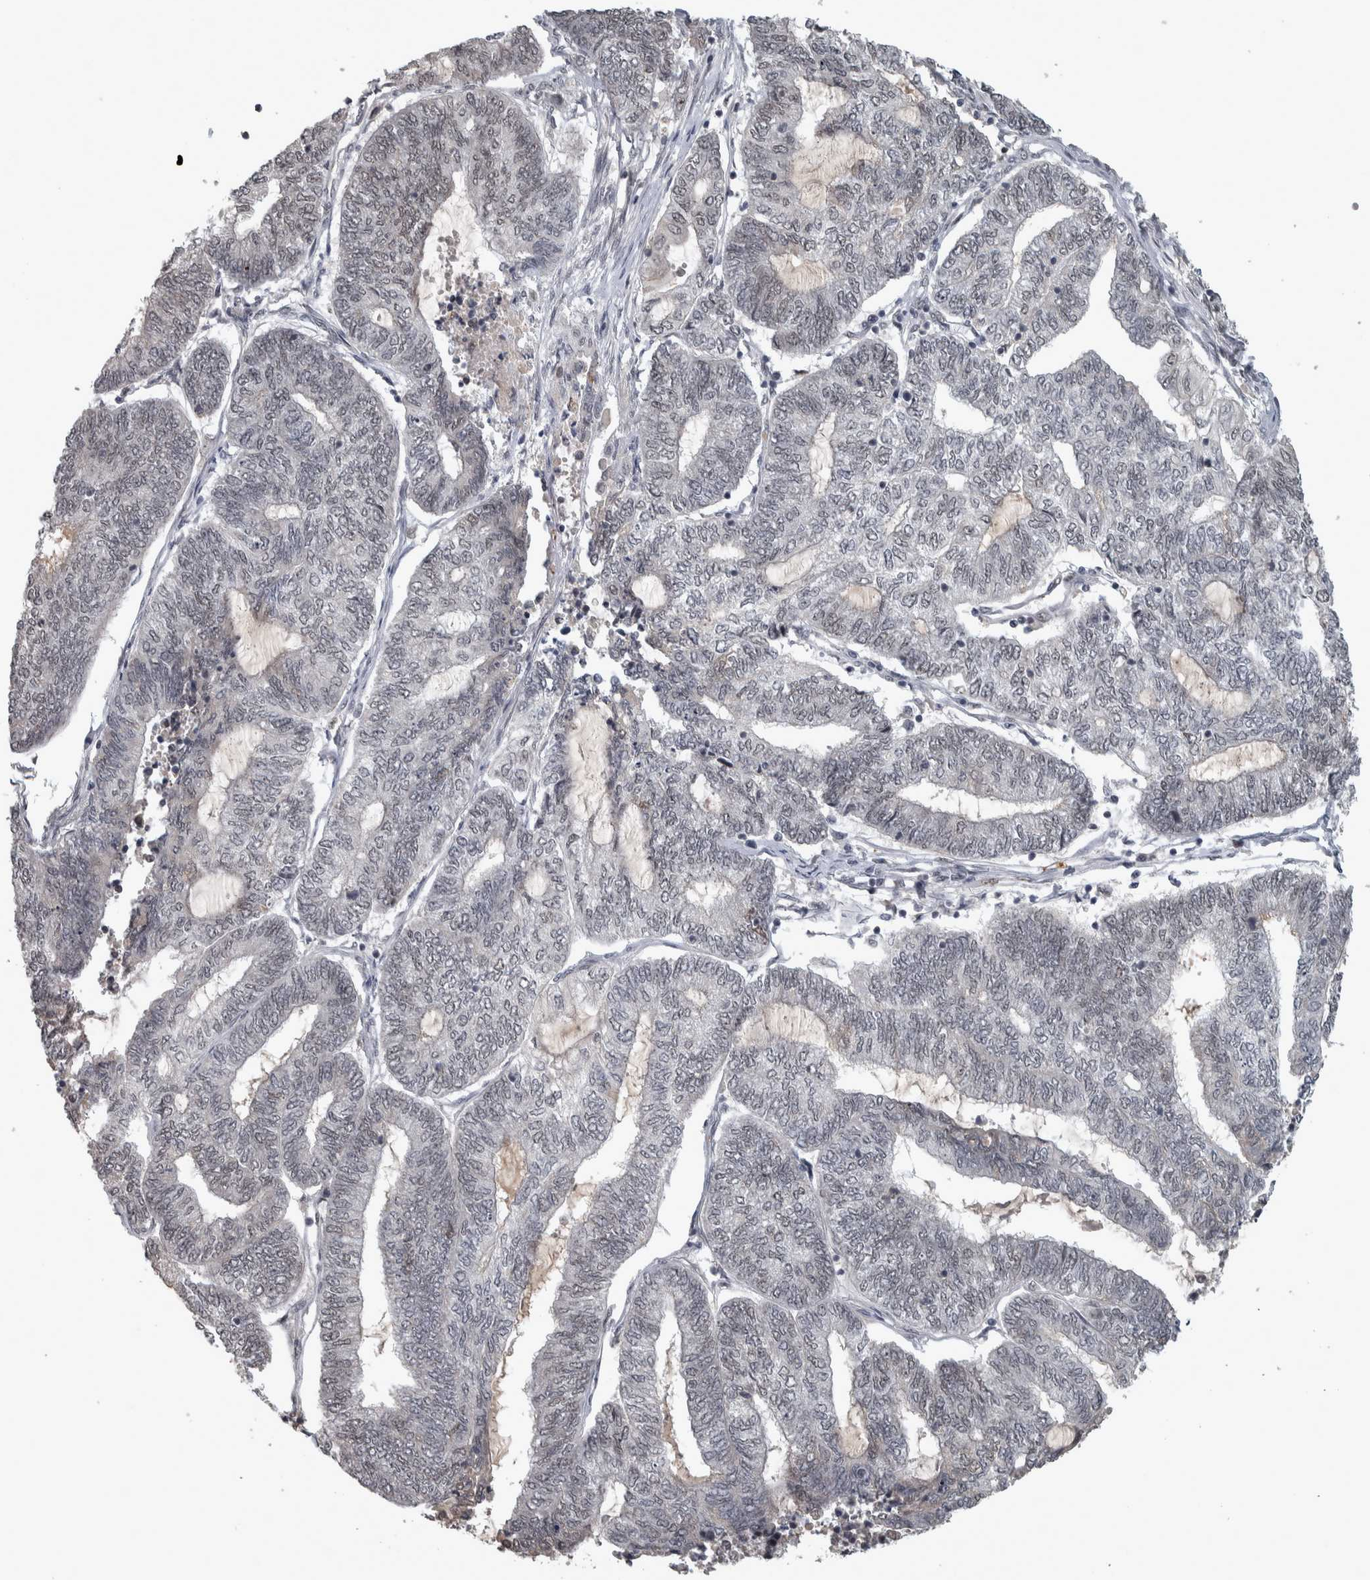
{"staining": {"intensity": "negative", "quantity": "none", "location": "none"}, "tissue": "endometrial cancer", "cell_type": "Tumor cells", "image_type": "cancer", "snomed": [{"axis": "morphology", "description": "Adenocarcinoma, NOS"}, {"axis": "topography", "description": "Uterus"}, {"axis": "topography", "description": "Endometrium"}], "caption": "DAB (3,3'-diaminobenzidine) immunohistochemical staining of endometrial adenocarcinoma reveals no significant expression in tumor cells.", "gene": "DDX42", "patient": {"sex": "female", "age": 70}}